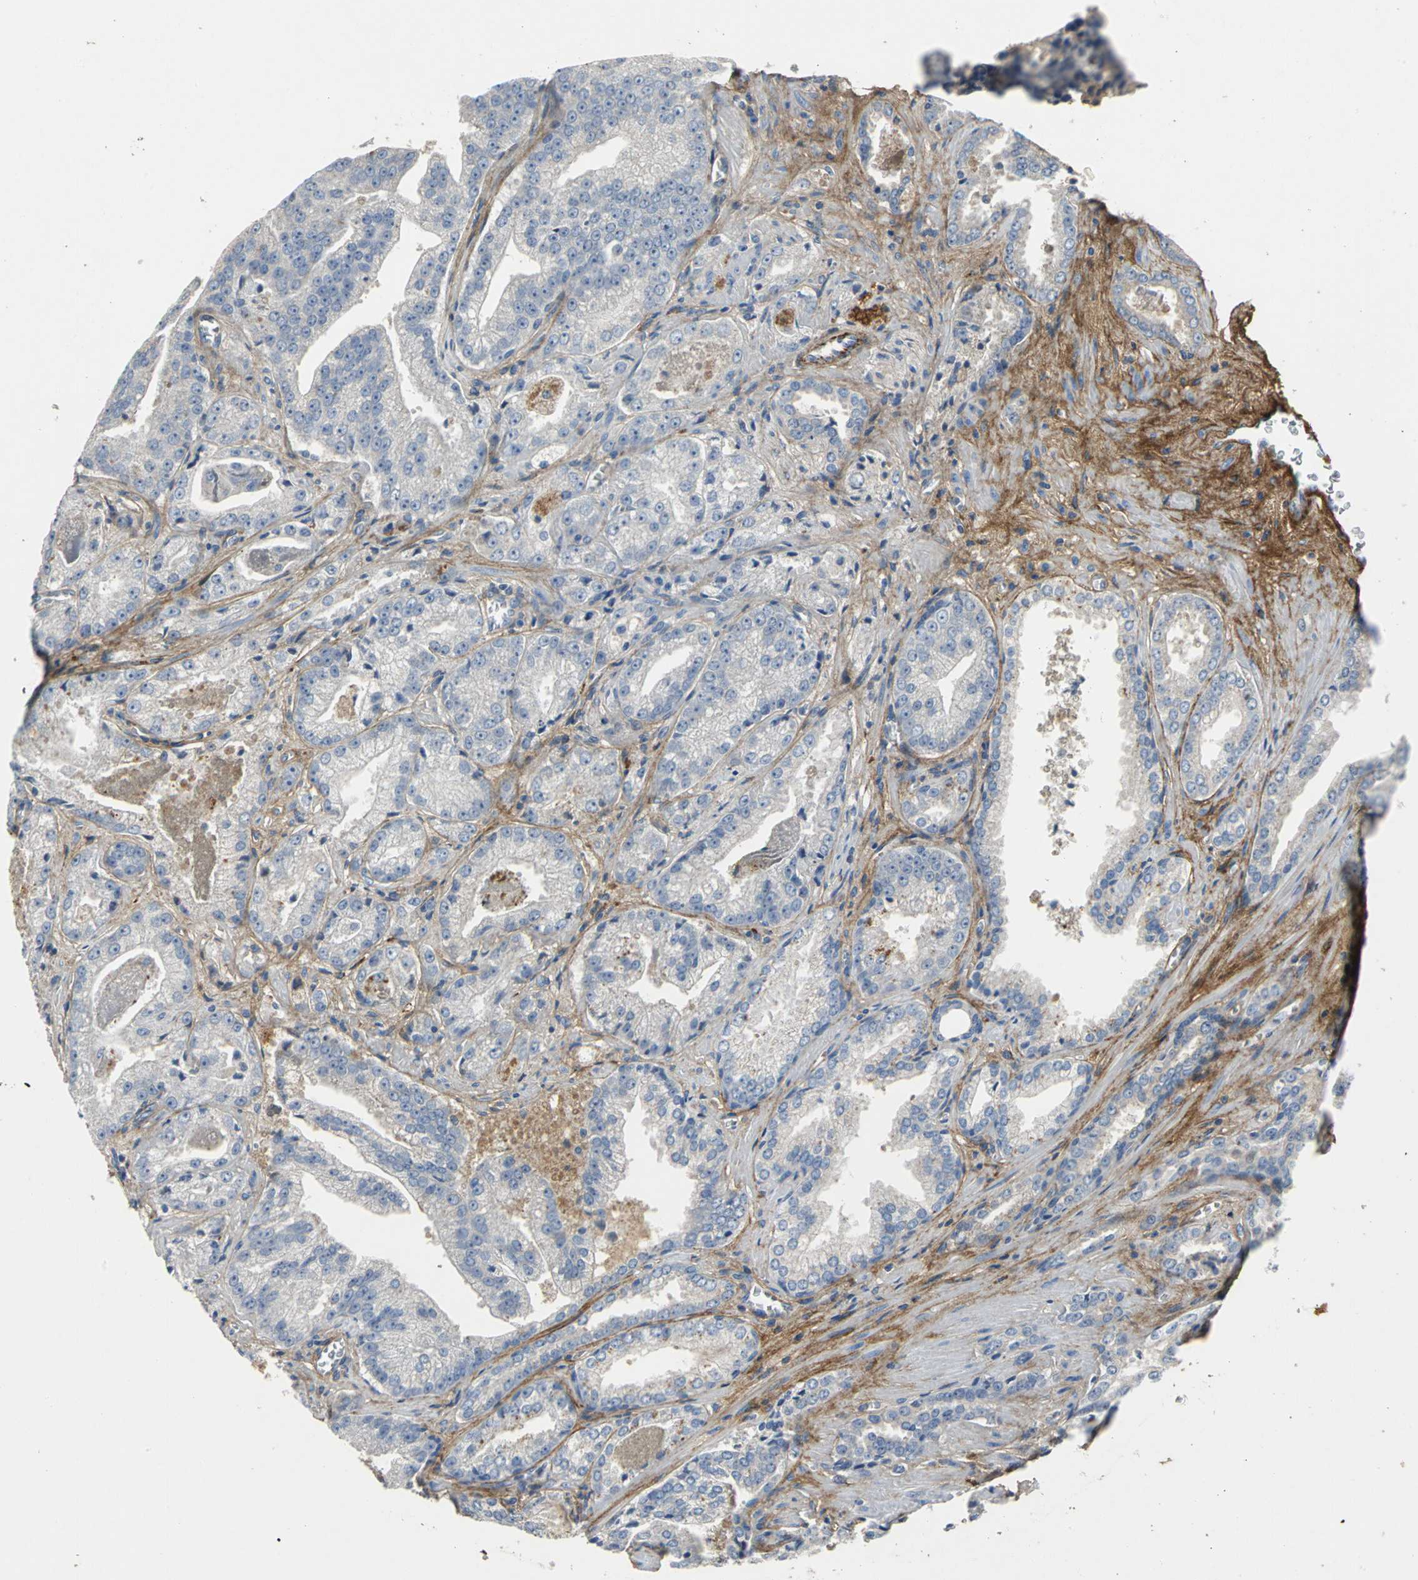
{"staining": {"intensity": "negative", "quantity": "none", "location": "none"}, "tissue": "prostate cancer", "cell_type": "Tumor cells", "image_type": "cancer", "snomed": [{"axis": "morphology", "description": "Adenocarcinoma, Low grade"}, {"axis": "topography", "description": "Prostate"}], "caption": "Micrograph shows no protein staining in tumor cells of low-grade adenocarcinoma (prostate) tissue.", "gene": "EFNB3", "patient": {"sex": "male", "age": 60}}